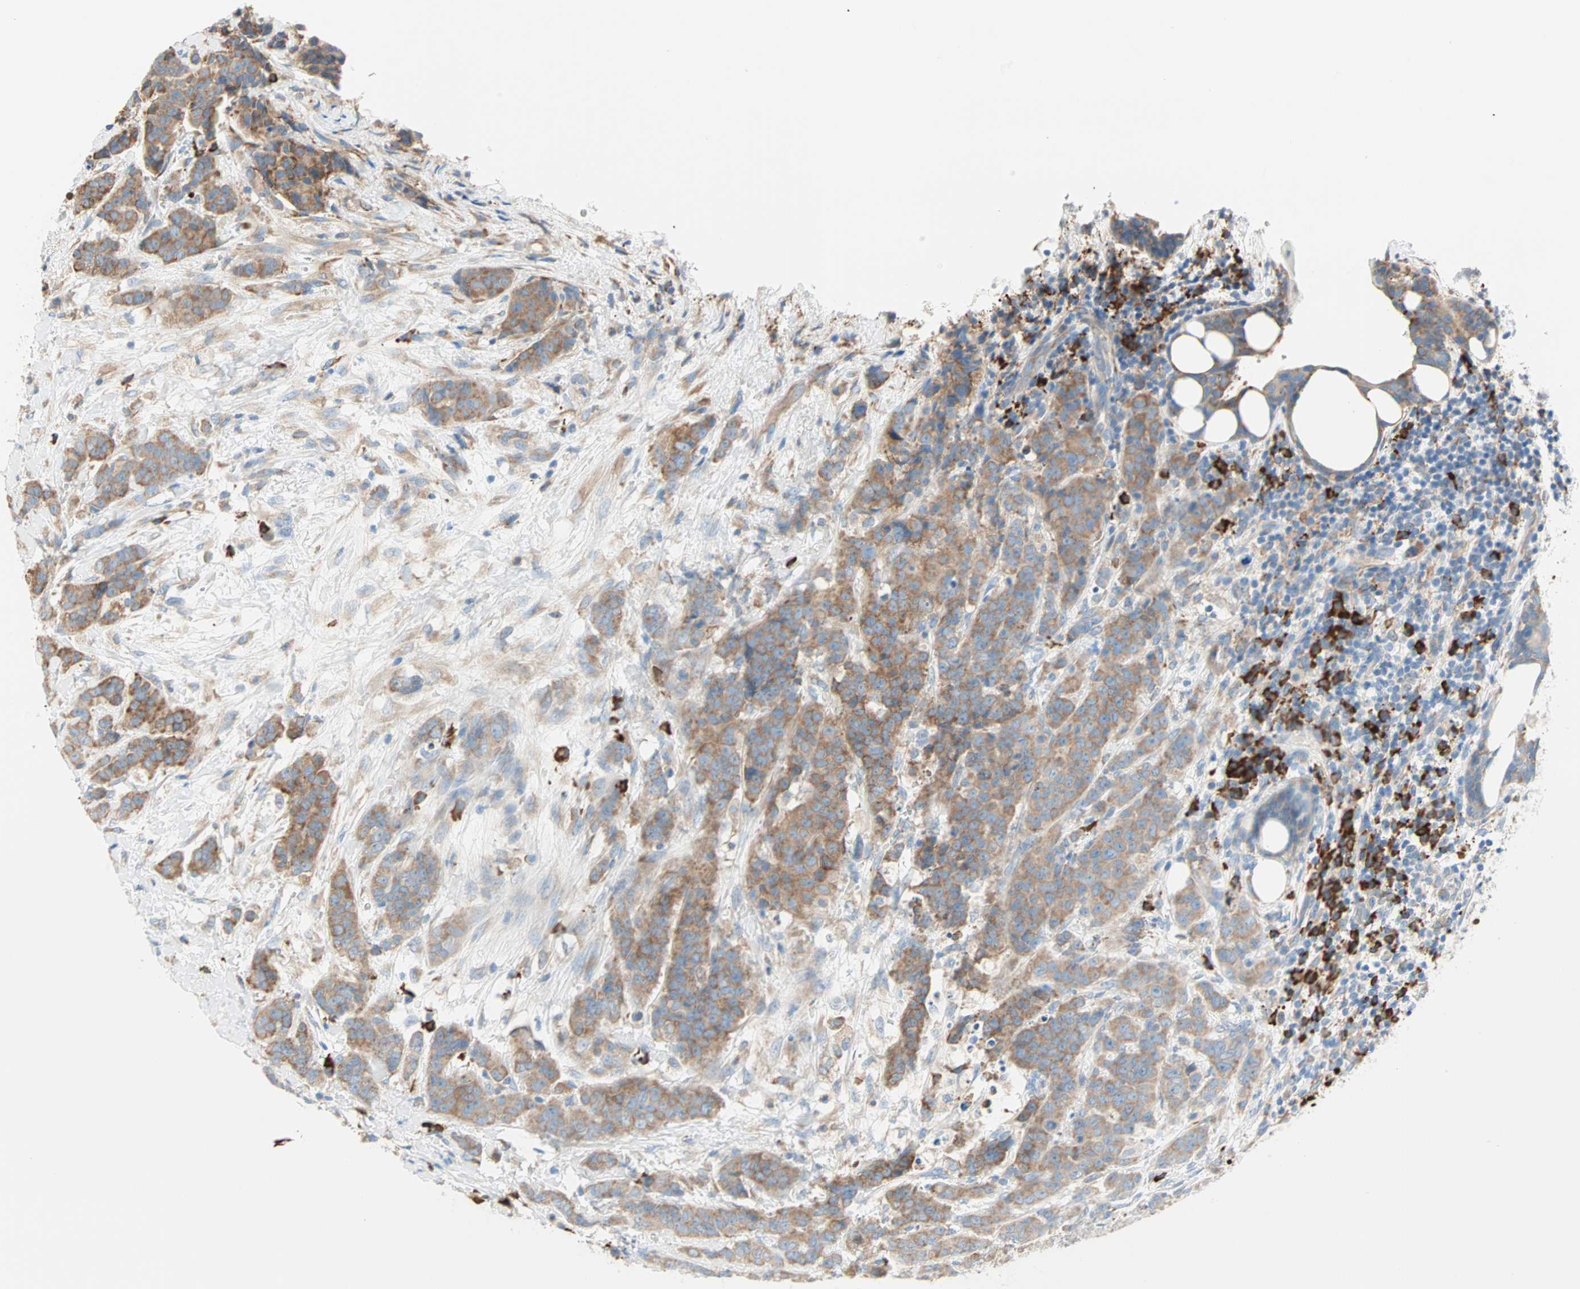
{"staining": {"intensity": "moderate", "quantity": ">75%", "location": "cytoplasmic/membranous"}, "tissue": "breast cancer", "cell_type": "Tumor cells", "image_type": "cancer", "snomed": [{"axis": "morphology", "description": "Duct carcinoma"}, {"axis": "topography", "description": "Breast"}], "caption": "Tumor cells exhibit medium levels of moderate cytoplasmic/membranous expression in about >75% of cells in breast cancer.", "gene": "PLCXD1", "patient": {"sex": "female", "age": 40}}